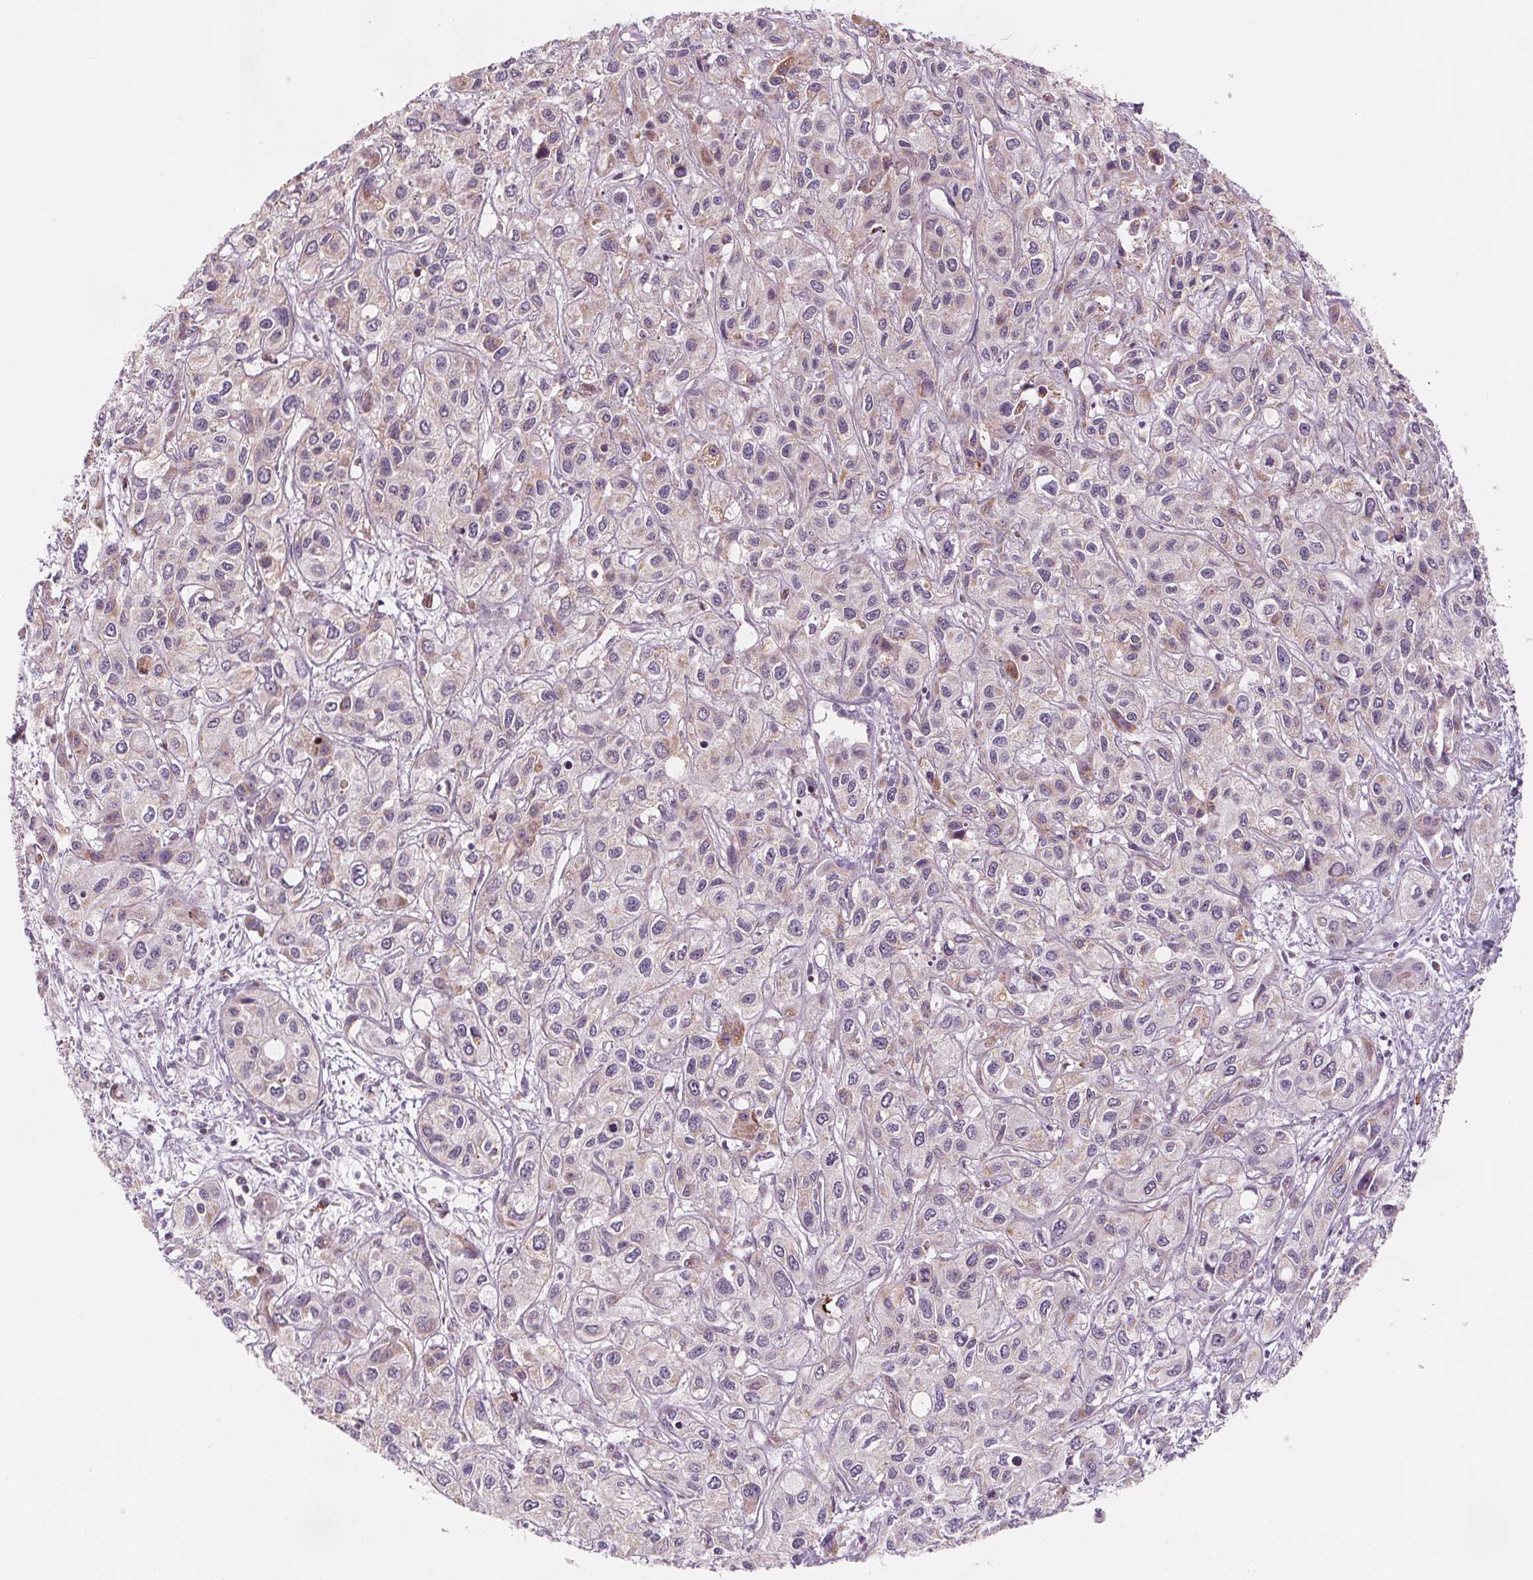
{"staining": {"intensity": "negative", "quantity": "none", "location": "none"}, "tissue": "liver cancer", "cell_type": "Tumor cells", "image_type": "cancer", "snomed": [{"axis": "morphology", "description": "Cholangiocarcinoma"}, {"axis": "topography", "description": "Liver"}], "caption": "Tumor cells show no significant protein expression in cholangiocarcinoma (liver). (Stains: DAB (3,3'-diaminobenzidine) immunohistochemistry with hematoxylin counter stain, Microscopy: brightfield microscopy at high magnification).", "gene": "ADAM33", "patient": {"sex": "female", "age": 66}}